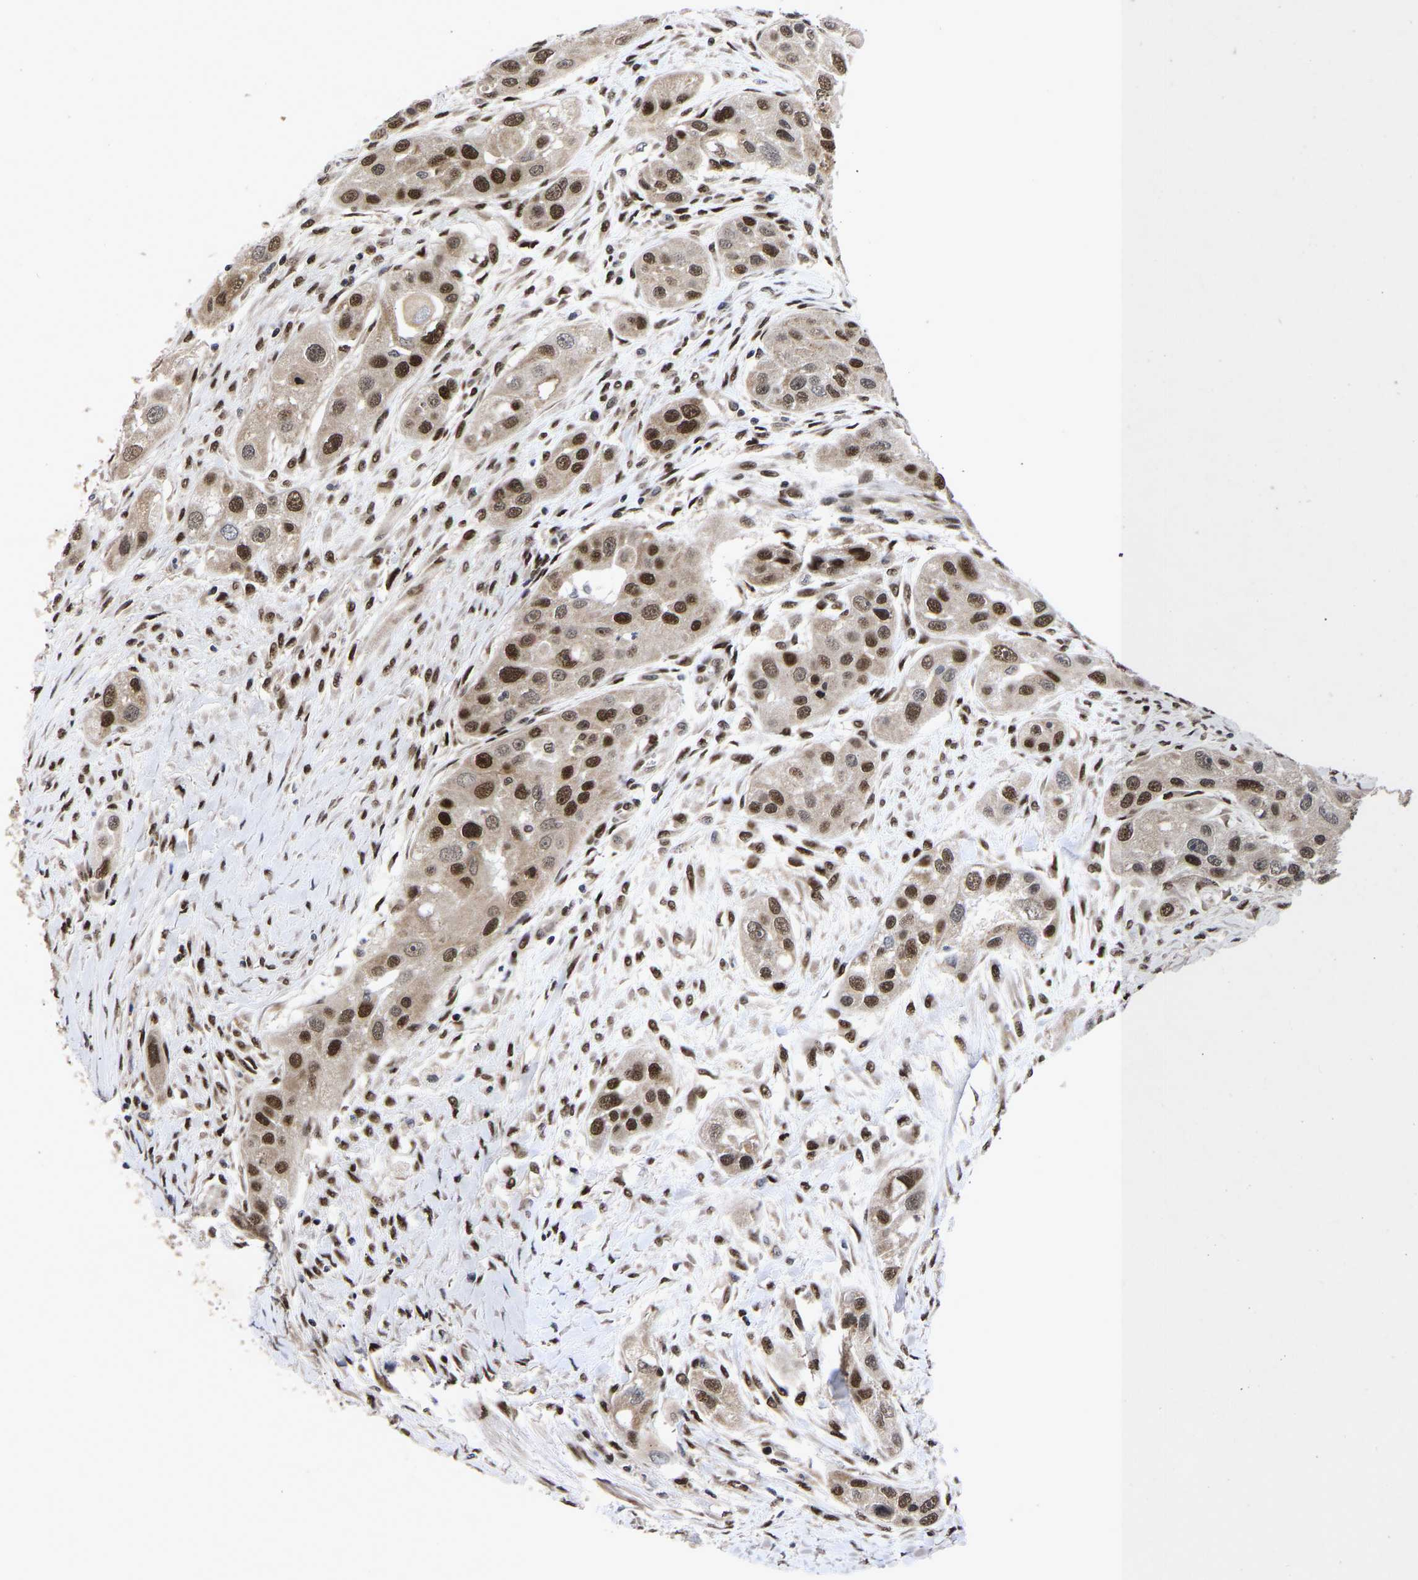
{"staining": {"intensity": "strong", "quantity": ">75%", "location": "cytoplasmic/membranous,nuclear"}, "tissue": "head and neck cancer", "cell_type": "Tumor cells", "image_type": "cancer", "snomed": [{"axis": "morphology", "description": "Normal tissue, NOS"}, {"axis": "morphology", "description": "Squamous cell carcinoma, NOS"}, {"axis": "topography", "description": "Skeletal muscle"}, {"axis": "topography", "description": "Head-Neck"}], "caption": "Immunohistochemistry of human head and neck squamous cell carcinoma demonstrates high levels of strong cytoplasmic/membranous and nuclear positivity in about >75% of tumor cells. The staining is performed using DAB brown chromogen to label protein expression. The nuclei are counter-stained blue using hematoxylin.", "gene": "JUNB", "patient": {"sex": "male", "age": 51}}